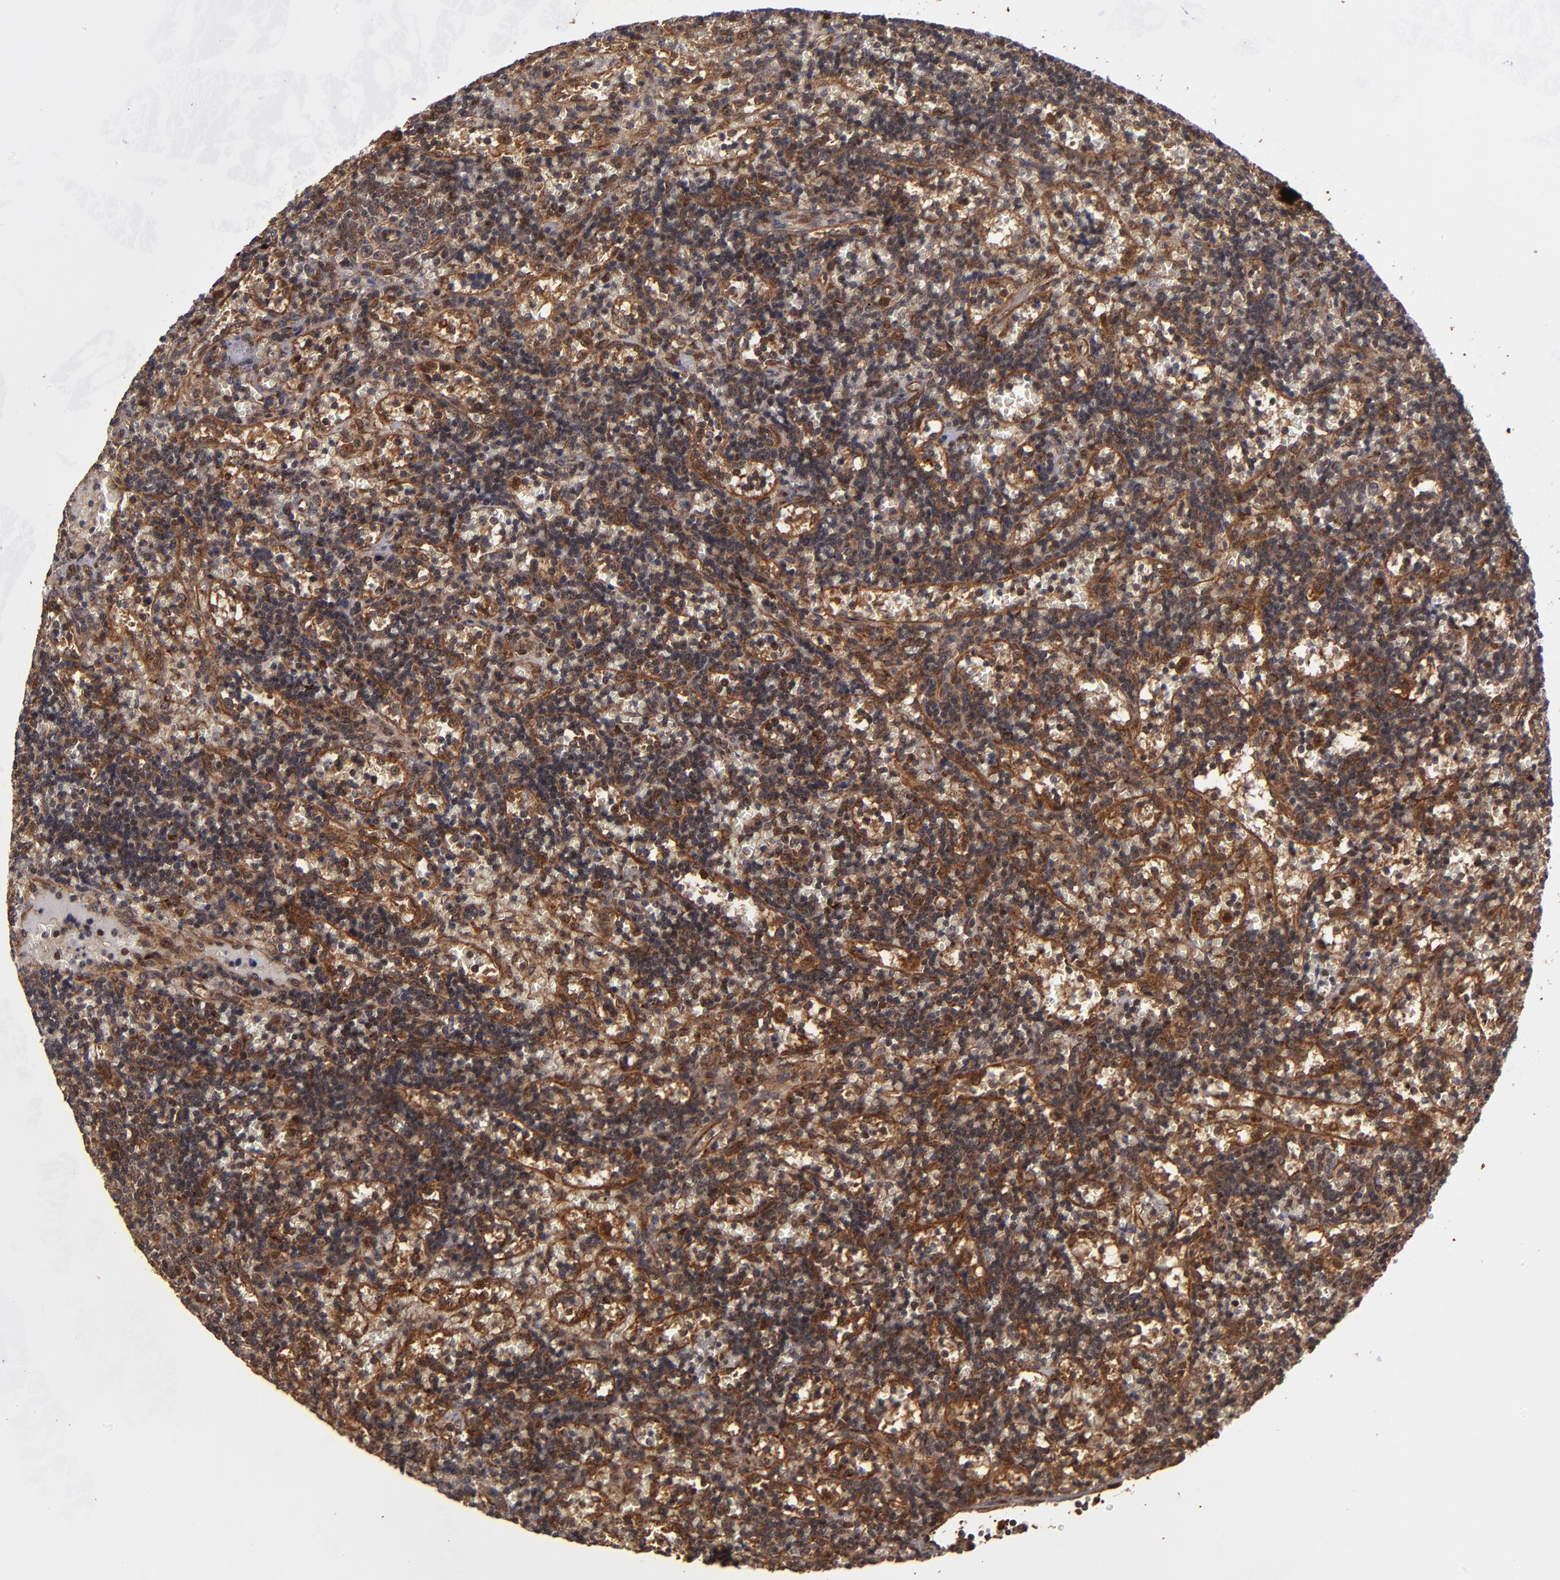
{"staining": {"intensity": "moderate", "quantity": "25%-75%", "location": "cytoplasmic/membranous"}, "tissue": "lymphoma", "cell_type": "Tumor cells", "image_type": "cancer", "snomed": [{"axis": "morphology", "description": "Malignant lymphoma, non-Hodgkin's type, Low grade"}, {"axis": "topography", "description": "Spleen"}], "caption": "Immunohistochemistry micrograph of lymphoma stained for a protein (brown), which reveals medium levels of moderate cytoplasmic/membranous expression in about 25%-75% of tumor cells.", "gene": "BDKRB1", "patient": {"sex": "male", "age": 60}}